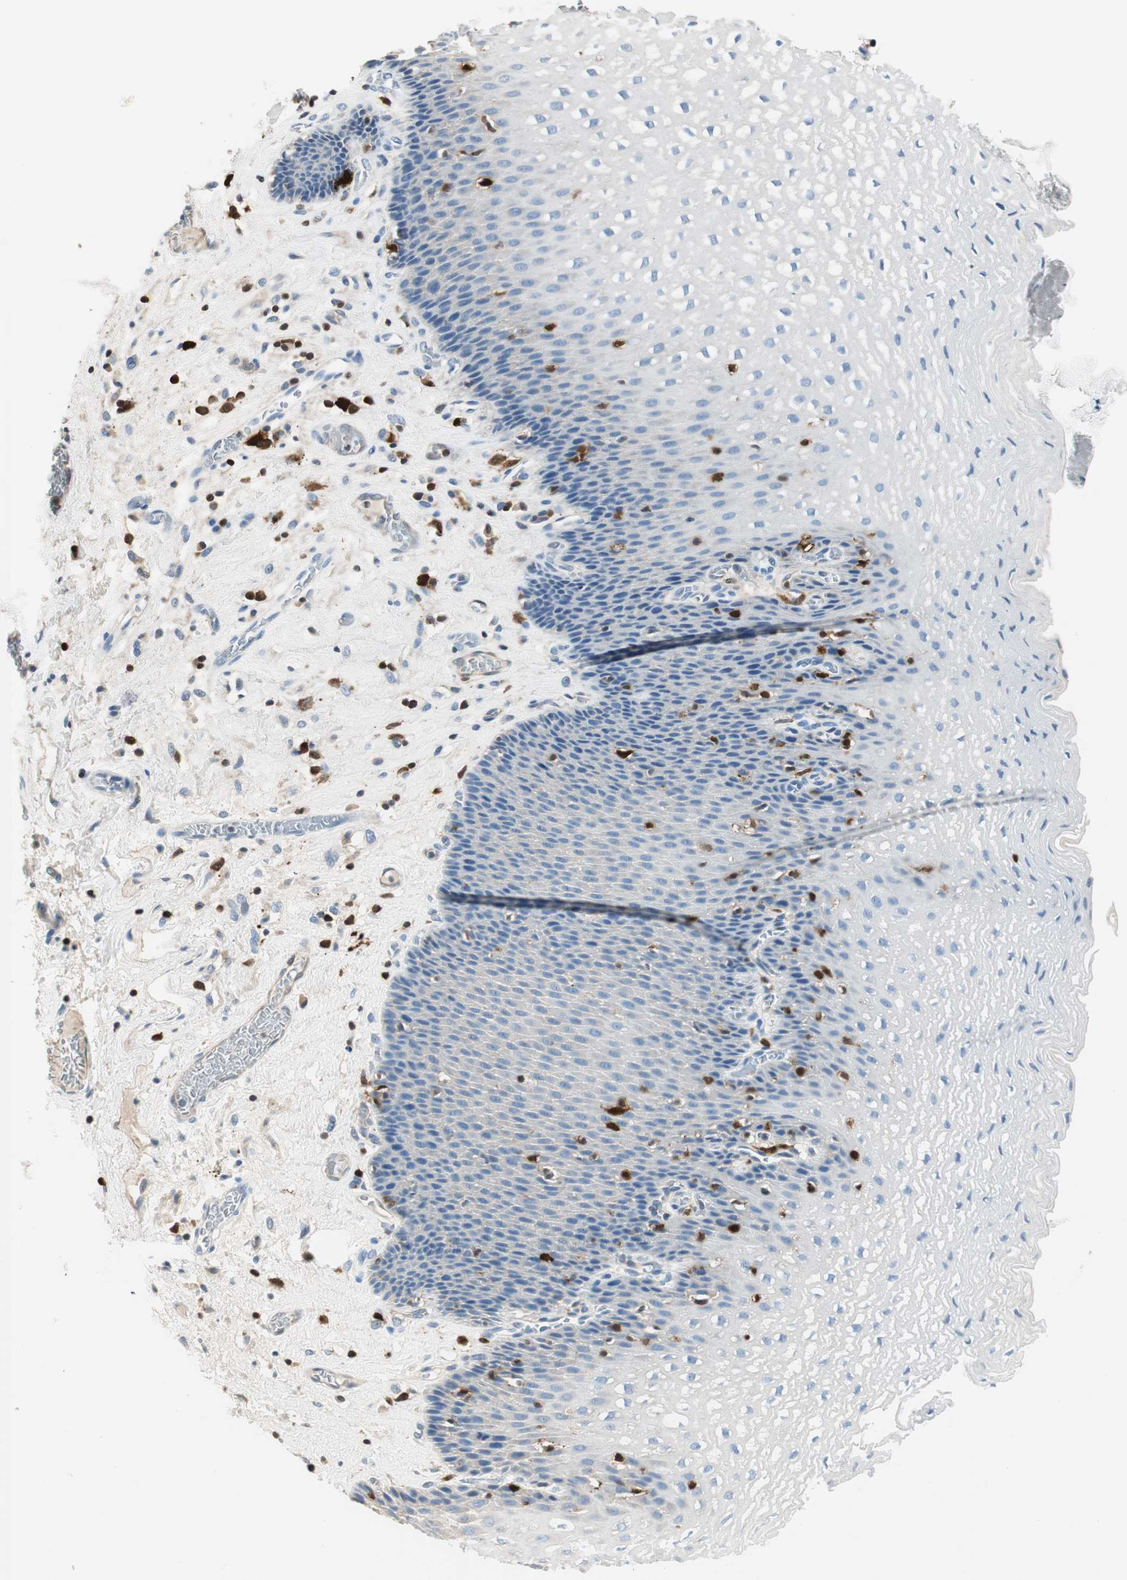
{"staining": {"intensity": "negative", "quantity": "none", "location": "none"}, "tissue": "esophagus", "cell_type": "Squamous epithelial cells", "image_type": "normal", "snomed": [{"axis": "morphology", "description": "Normal tissue, NOS"}, {"axis": "topography", "description": "Esophagus"}], "caption": "IHC micrograph of benign esophagus: human esophagus stained with DAB (3,3'-diaminobenzidine) shows no significant protein positivity in squamous epithelial cells.", "gene": "COTL1", "patient": {"sex": "male", "age": 48}}